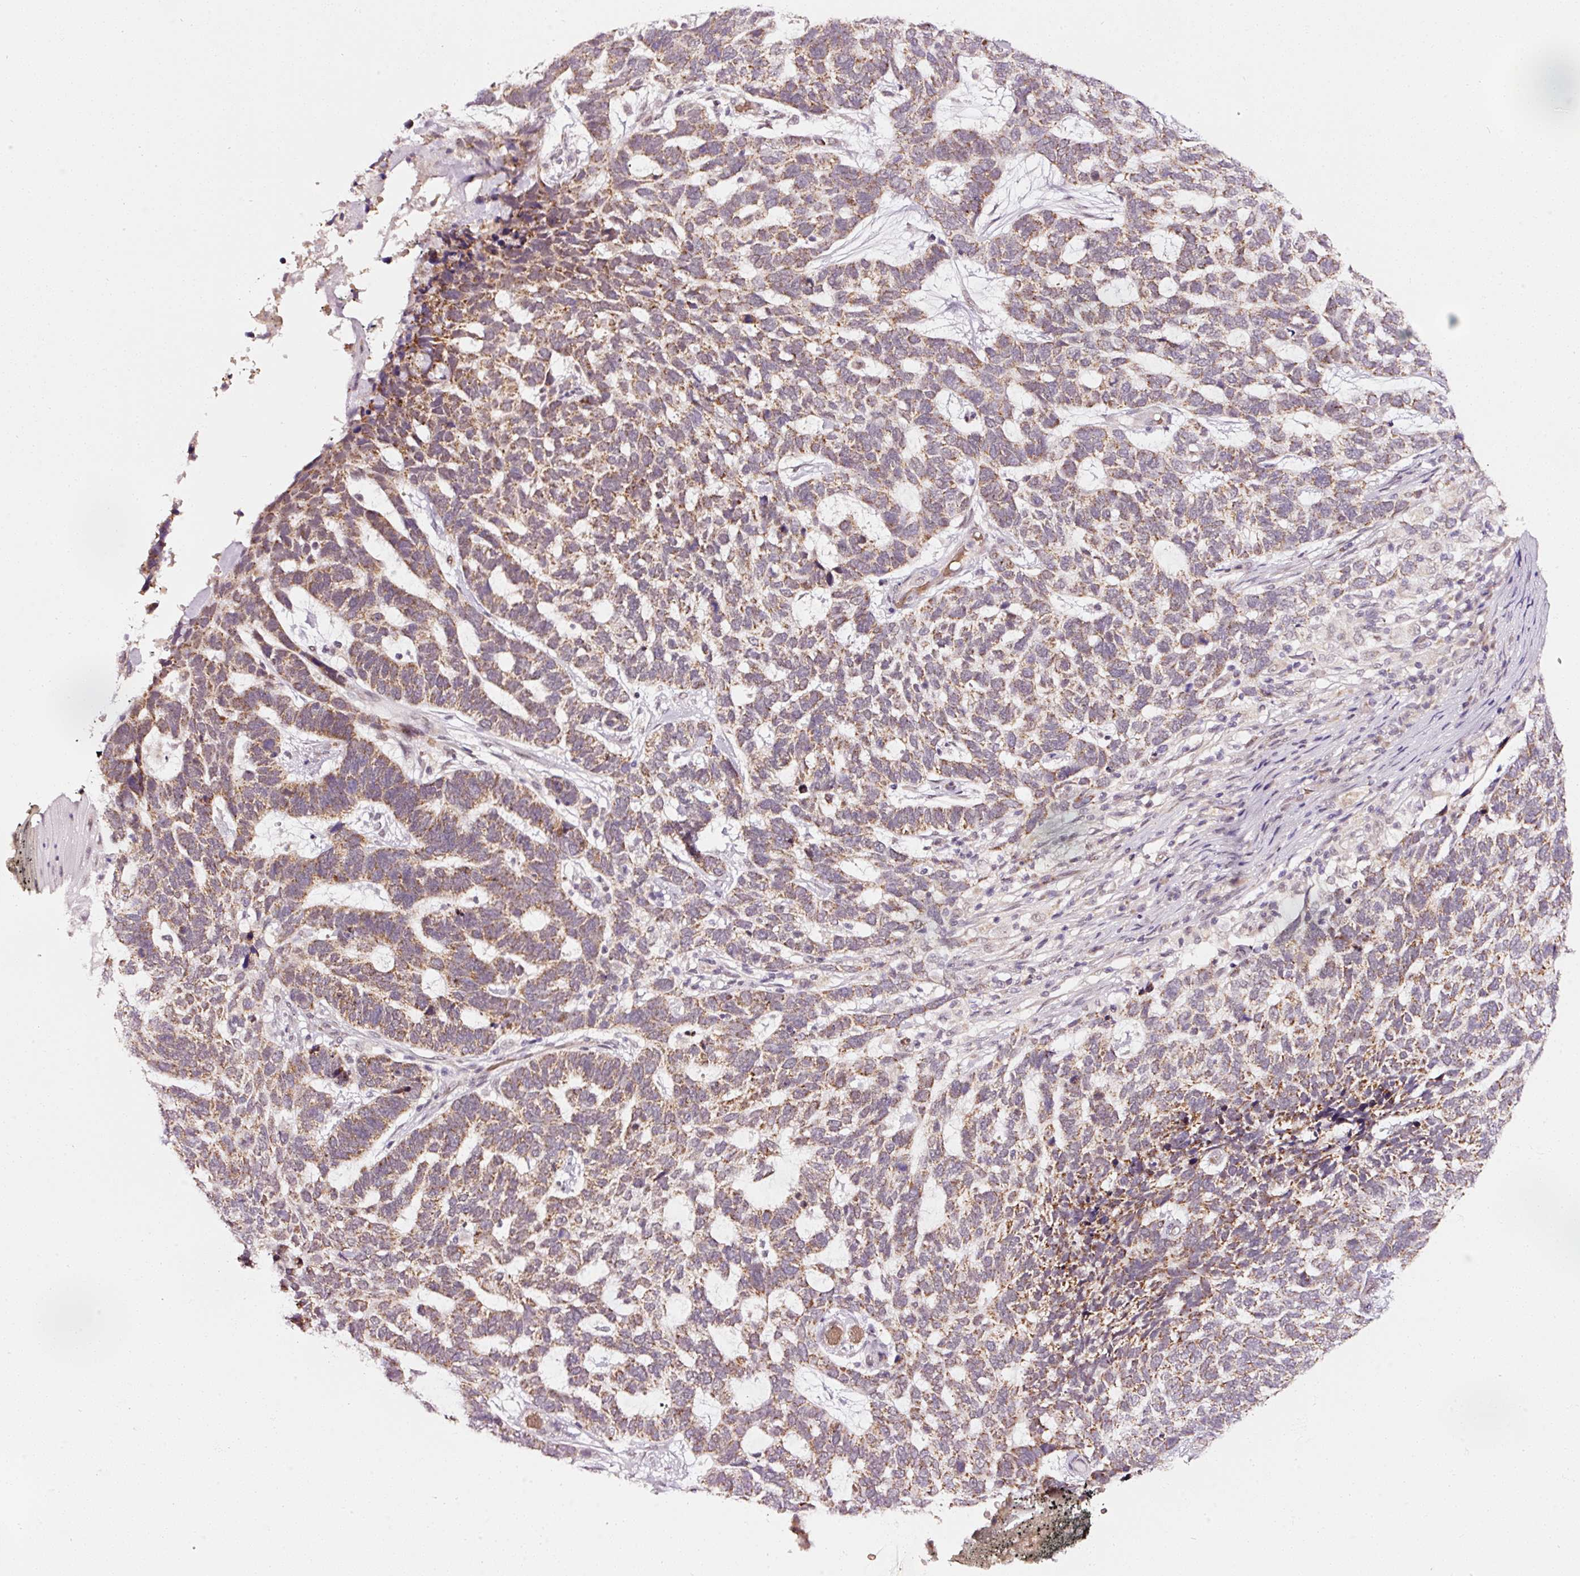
{"staining": {"intensity": "moderate", "quantity": ">75%", "location": "cytoplasmic/membranous"}, "tissue": "skin cancer", "cell_type": "Tumor cells", "image_type": "cancer", "snomed": [{"axis": "morphology", "description": "Basal cell carcinoma"}, {"axis": "topography", "description": "Skin"}], "caption": "About >75% of tumor cells in human skin cancer (basal cell carcinoma) exhibit moderate cytoplasmic/membranous protein positivity as visualized by brown immunohistochemical staining.", "gene": "ZNF460", "patient": {"sex": "female", "age": 65}}